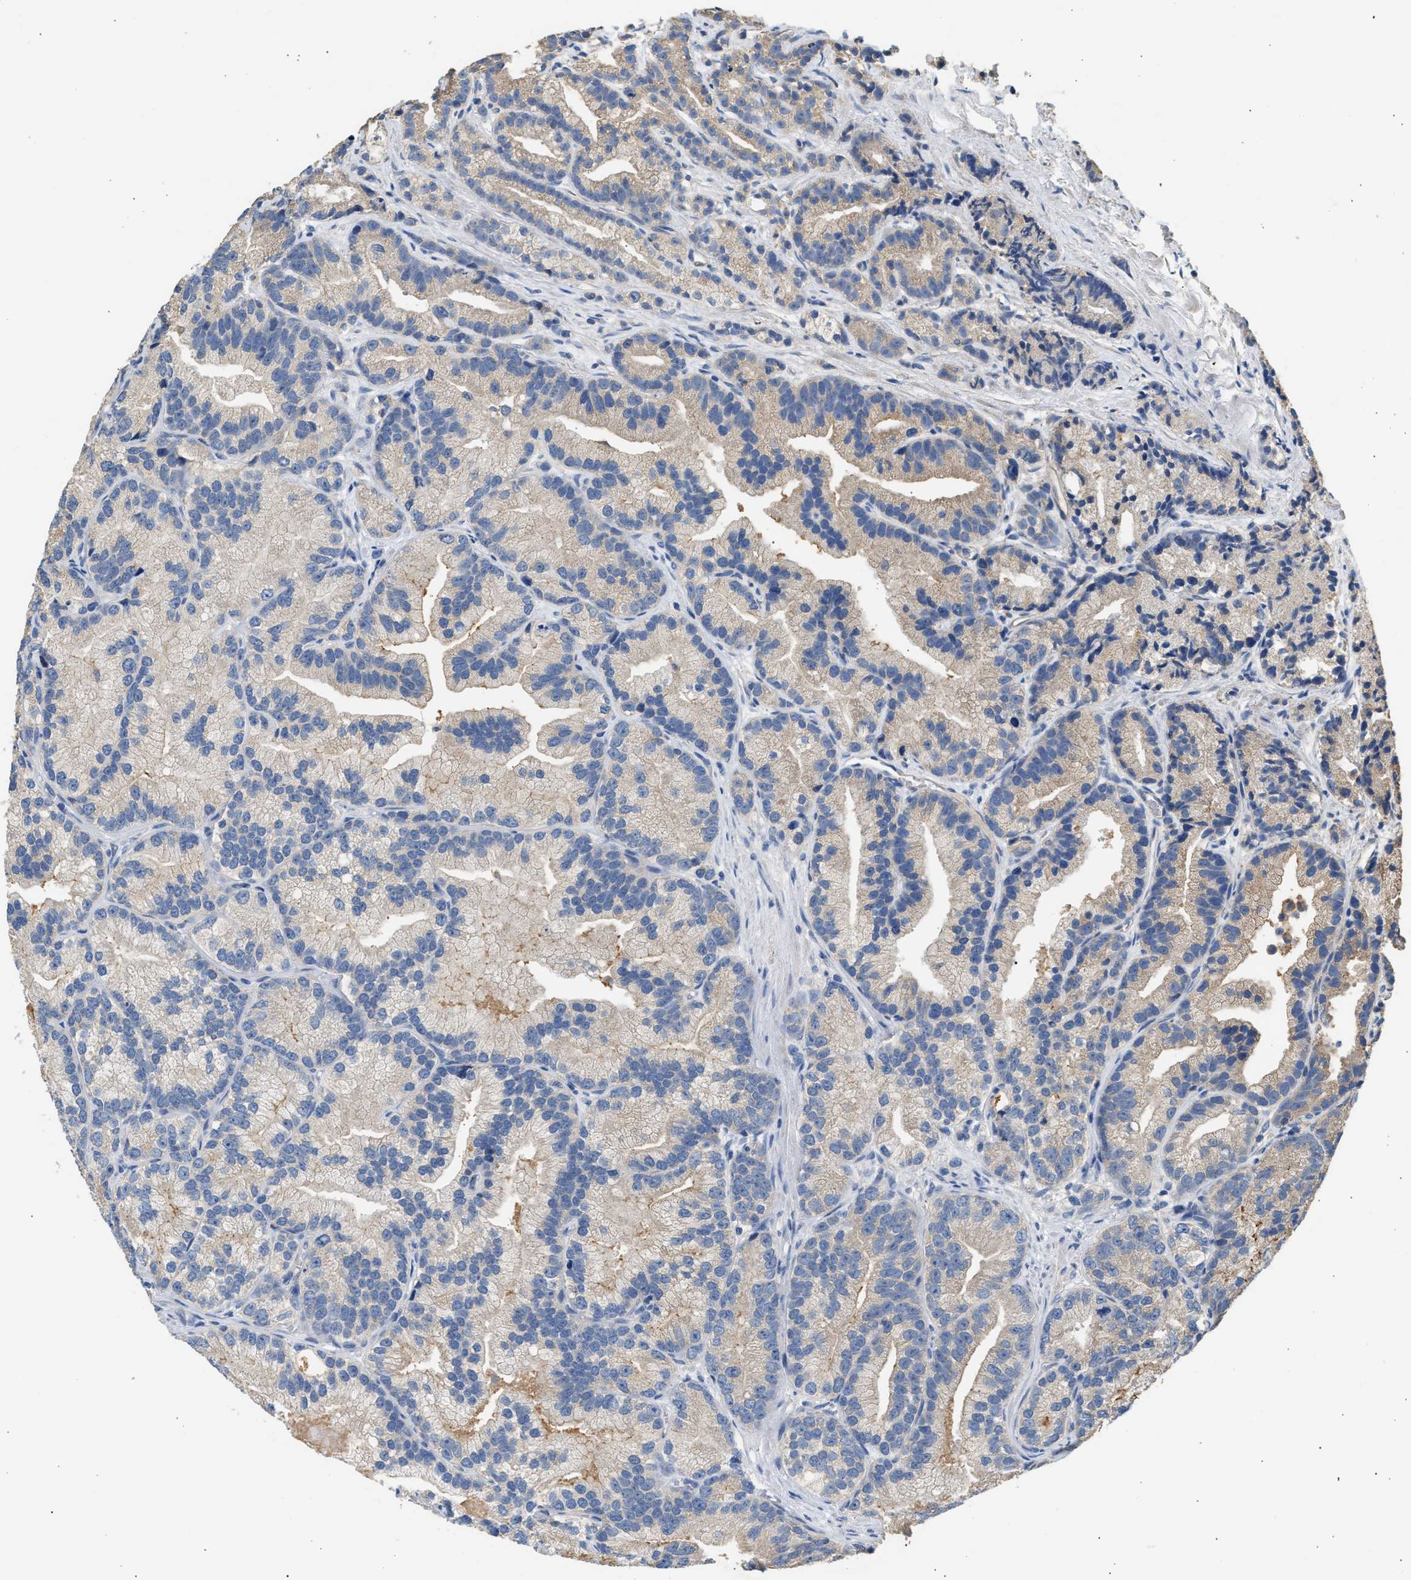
{"staining": {"intensity": "negative", "quantity": "none", "location": "none"}, "tissue": "prostate cancer", "cell_type": "Tumor cells", "image_type": "cancer", "snomed": [{"axis": "morphology", "description": "Adenocarcinoma, Low grade"}, {"axis": "topography", "description": "Prostate"}], "caption": "Immunohistochemistry (IHC) histopathology image of prostate cancer (adenocarcinoma (low-grade)) stained for a protein (brown), which exhibits no staining in tumor cells.", "gene": "WDR31", "patient": {"sex": "male", "age": 89}}